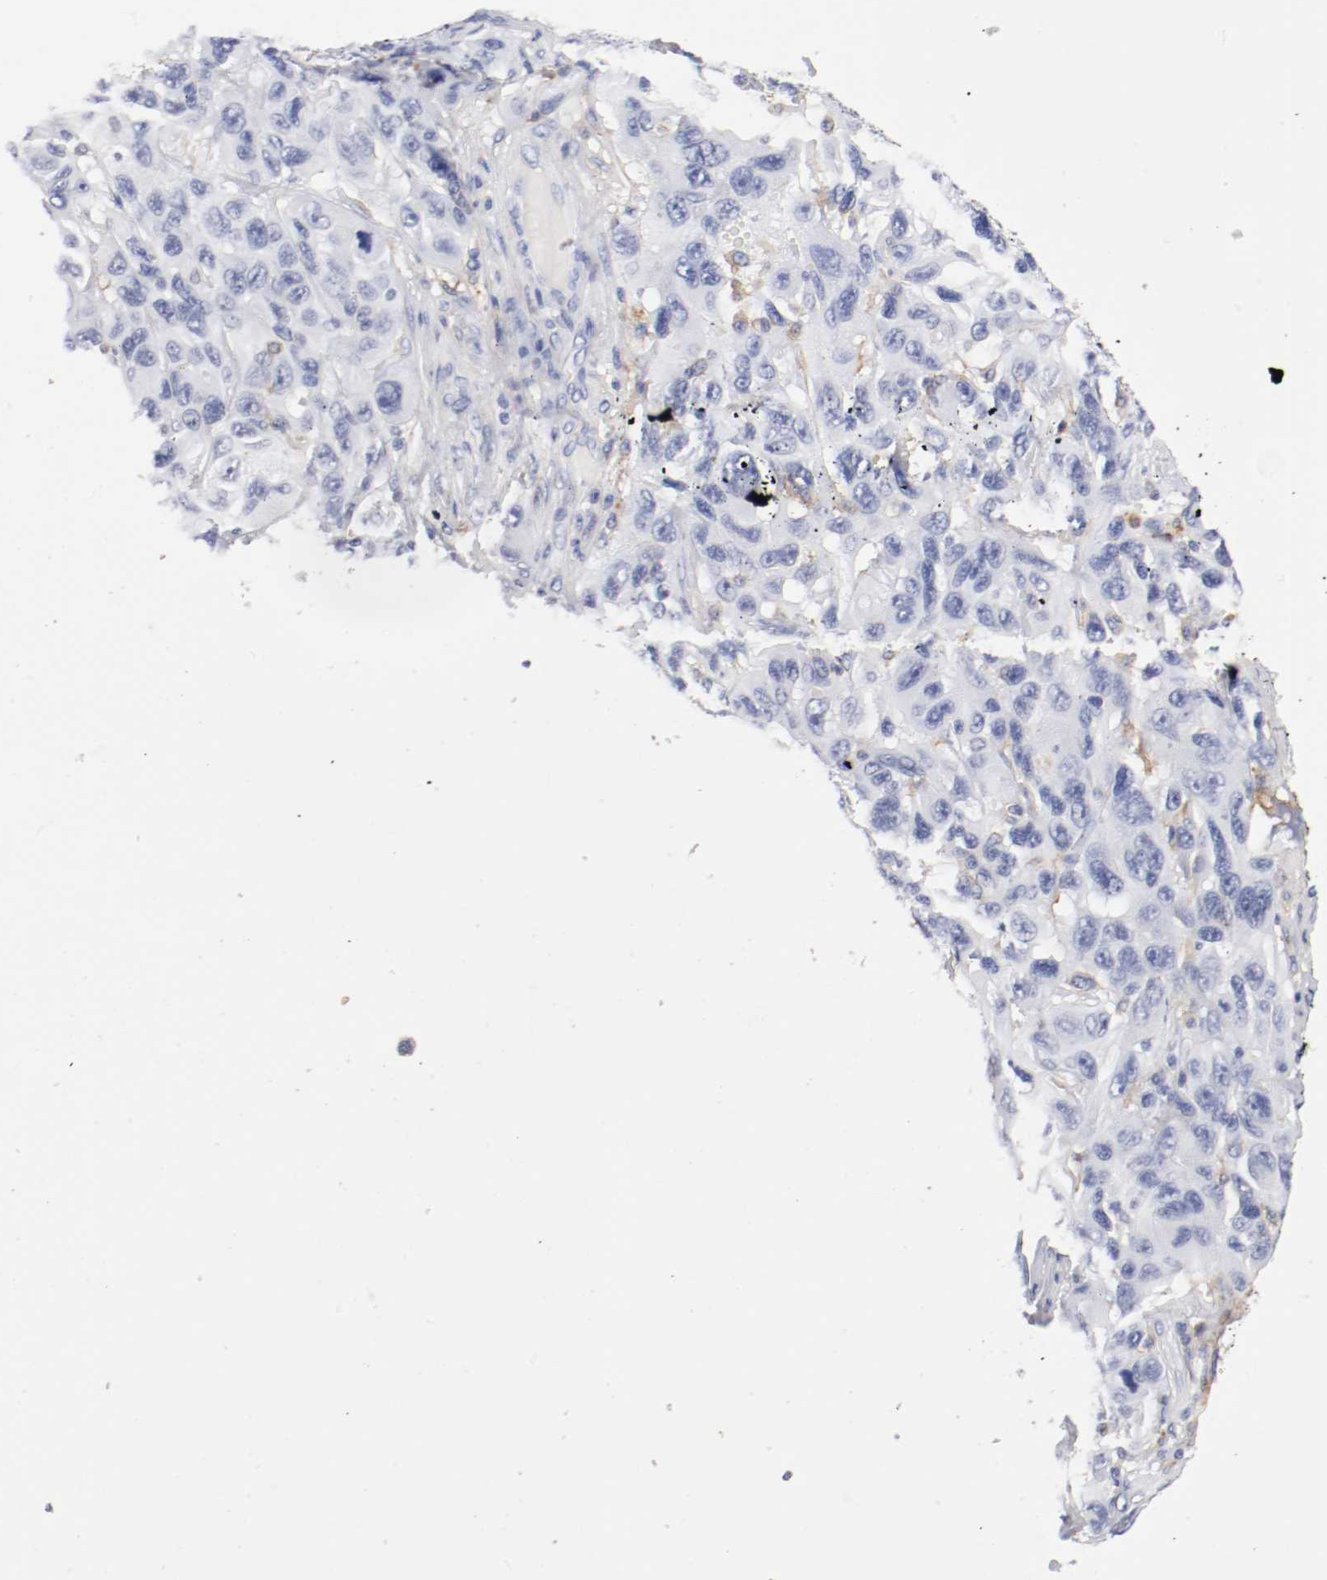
{"staining": {"intensity": "negative", "quantity": "none", "location": "none"}, "tissue": "melanoma", "cell_type": "Tumor cells", "image_type": "cancer", "snomed": [{"axis": "morphology", "description": "Malignant melanoma, NOS"}, {"axis": "topography", "description": "Skin"}], "caption": "Micrograph shows no significant protein positivity in tumor cells of malignant melanoma.", "gene": "ITGAX", "patient": {"sex": "male", "age": 53}}